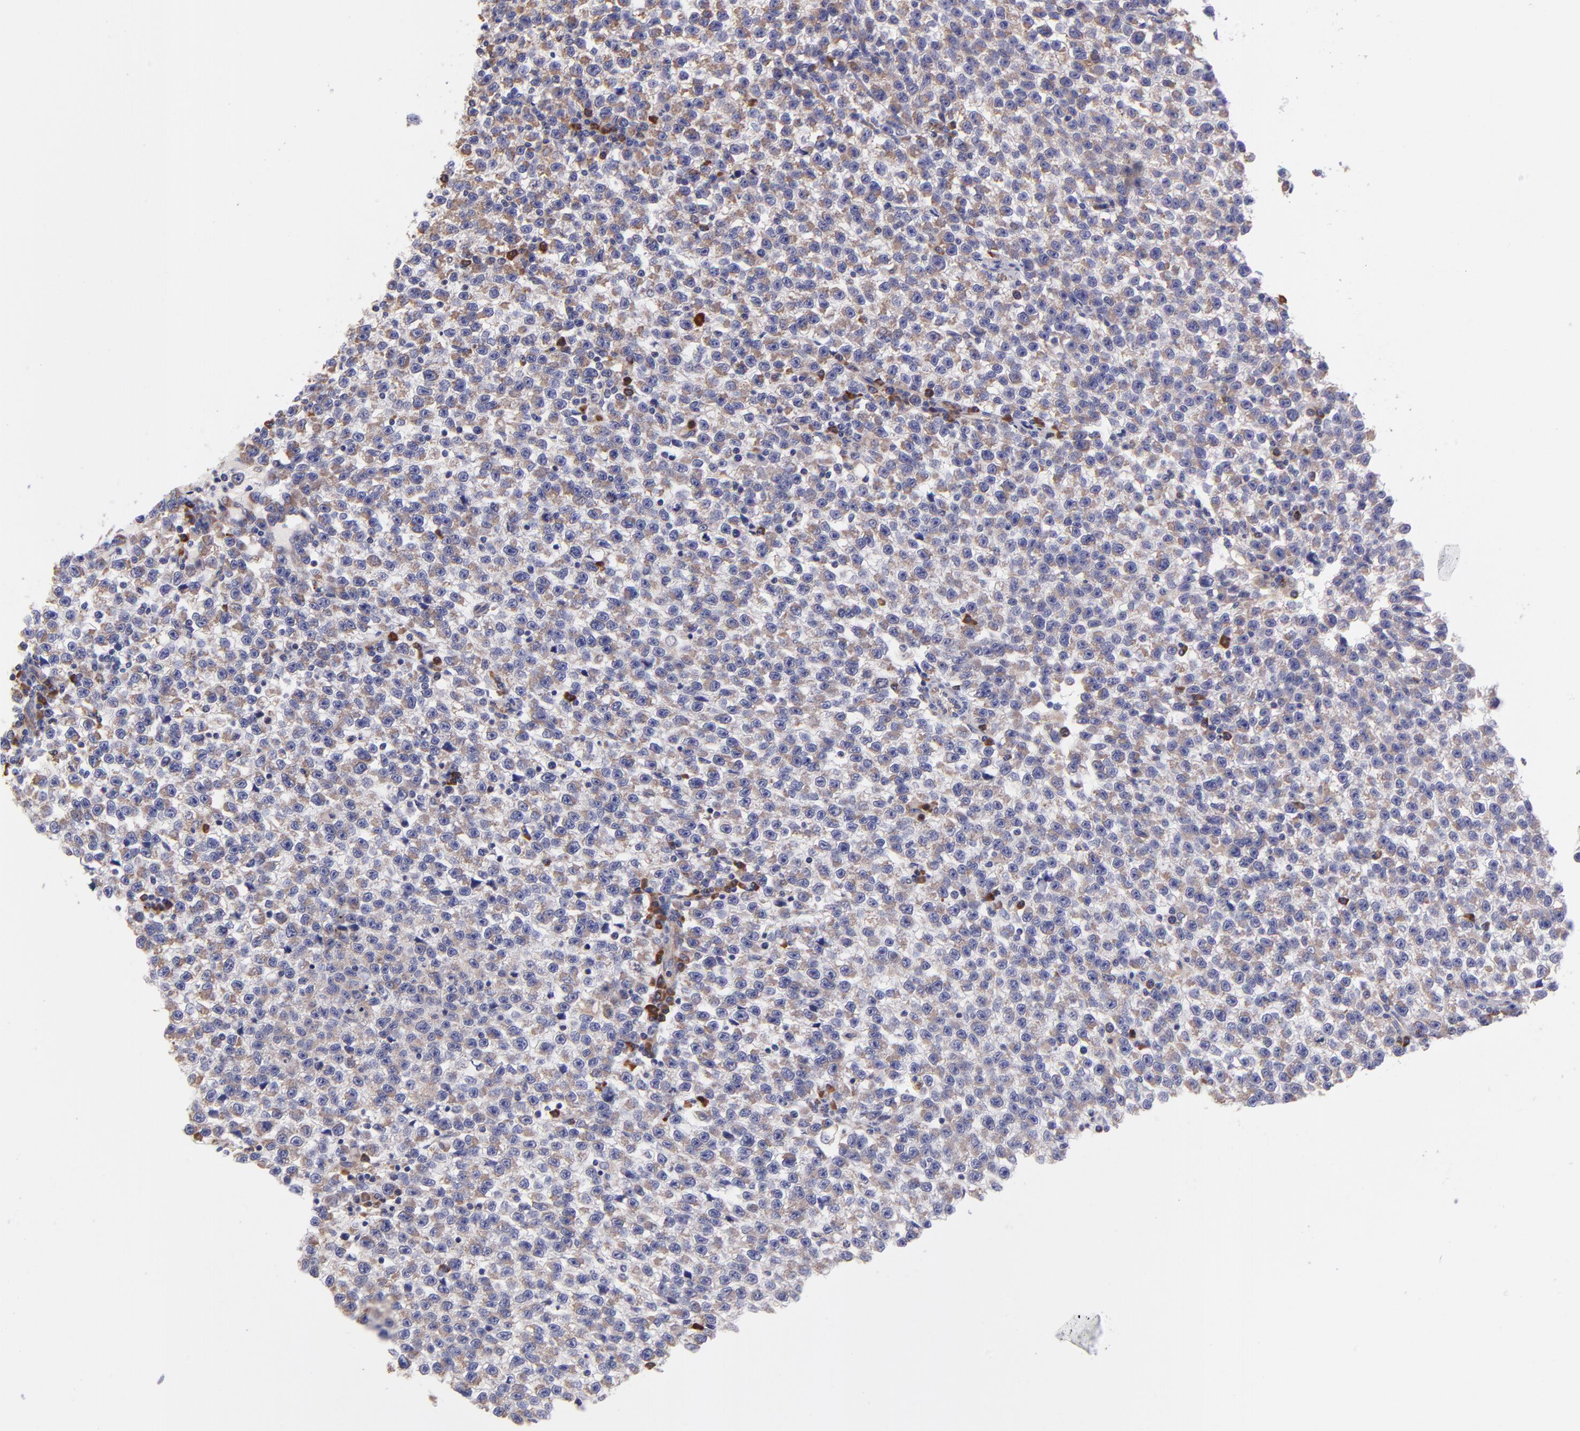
{"staining": {"intensity": "weak", "quantity": ">75%", "location": "cytoplasmic/membranous"}, "tissue": "testis cancer", "cell_type": "Tumor cells", "image_type": "cancer", "snomed": [{"axis": "morphology", "description": "Seminoma, NOS"}, {"axis": "topography", "description": "Testis"}], "caption": "Immunohistochemistry (IHC) photomicrograph of neoplastic tissue: human seminoma (testis) stained using immunohistochemistry (IHC) demonstrates low levels of weak protein expression localized specifically in the cytoplasmic/membranous of tumor cells, appearing as a cytoplasmic/membranous brown color.", "gene": "PREX1", "patient": {"sex": "male", "age": 35}}